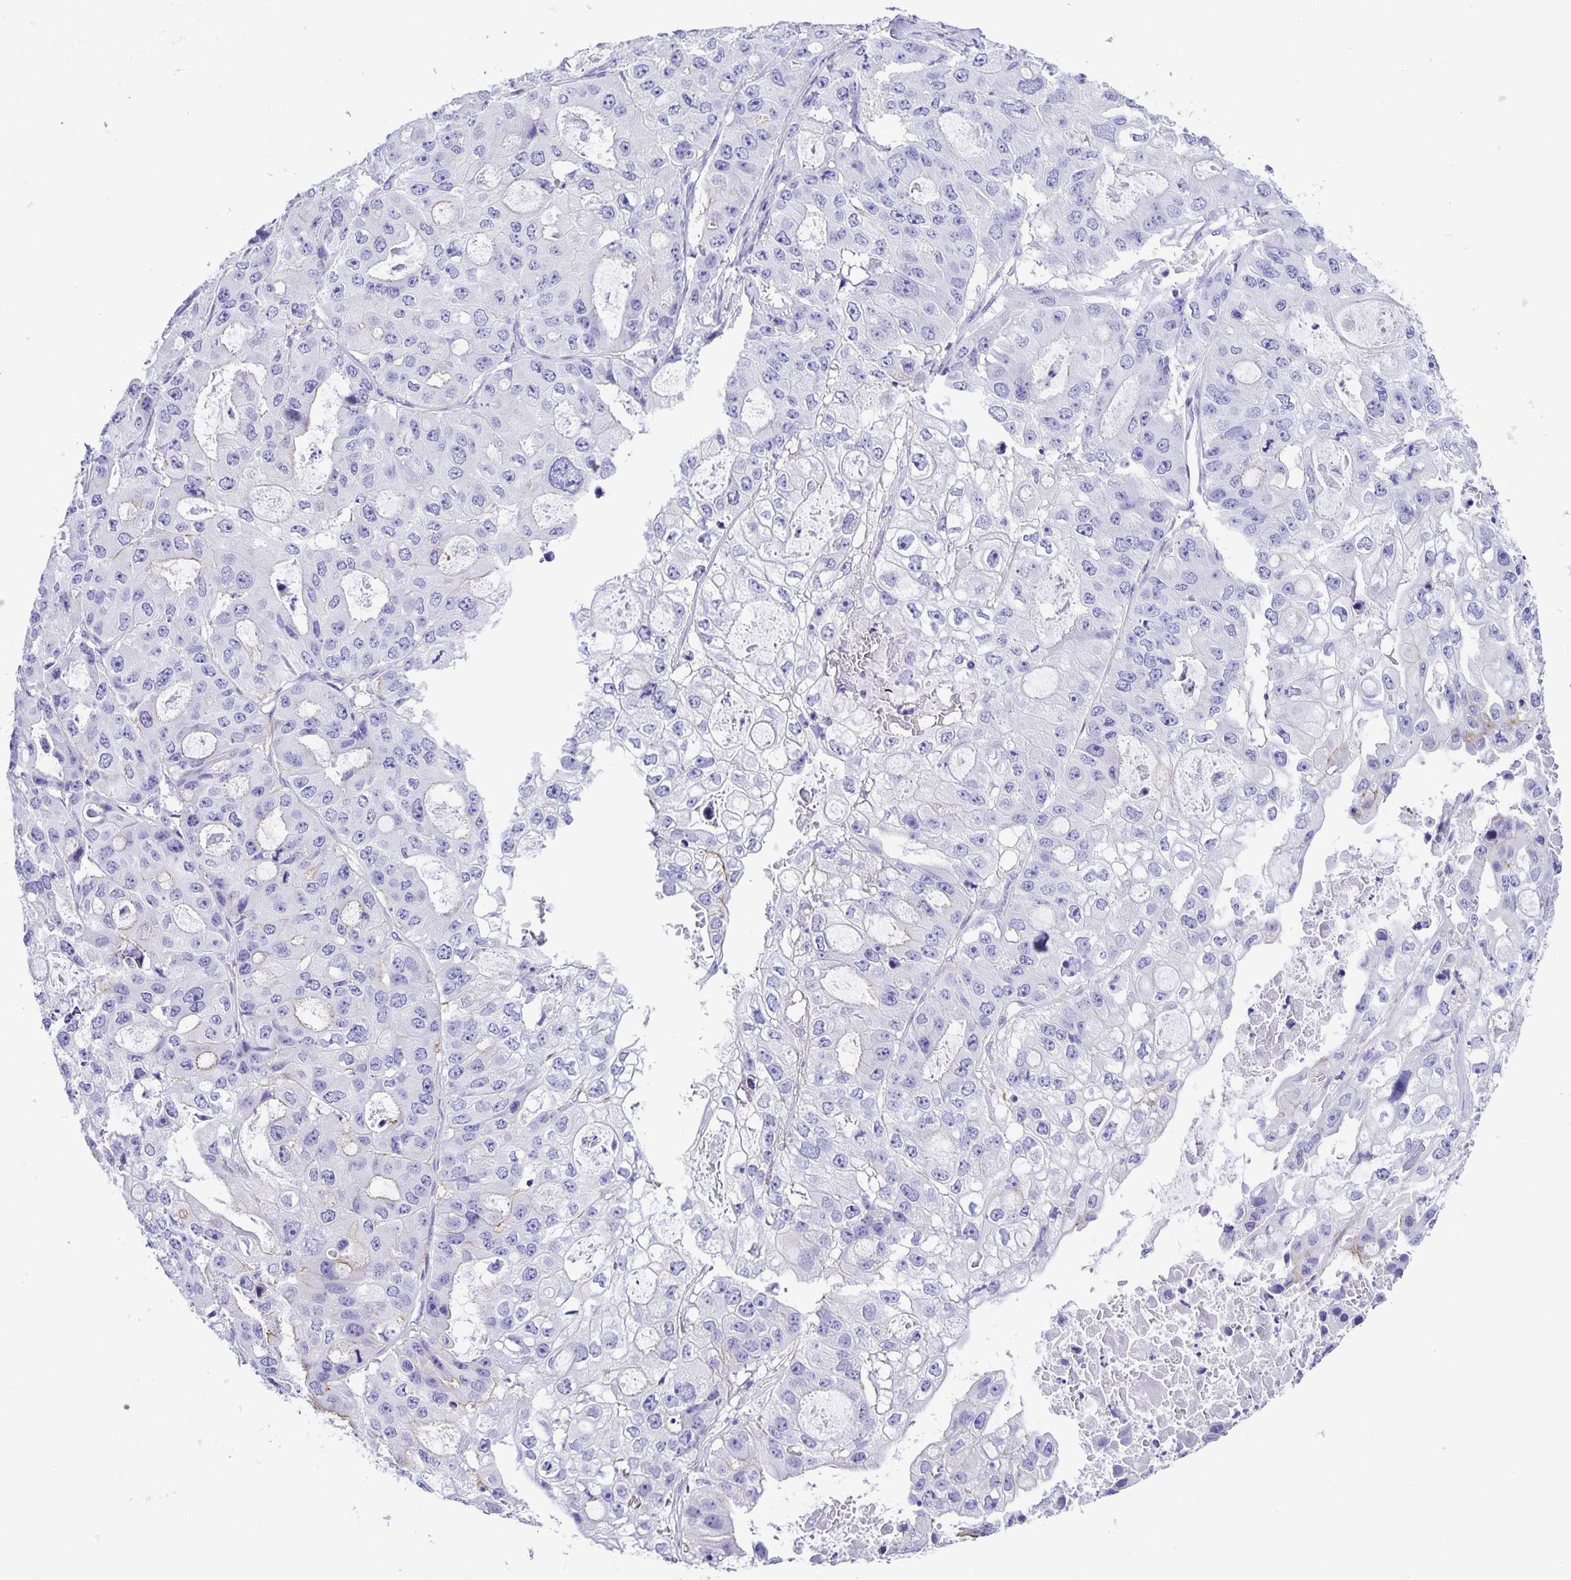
{"staining": {"intensity": "negative", "quantity": "none", "location": "none"}, "tissue": "ovarian cancer", "cell_type": "Tumor cells", "image_type": "cancer", "snomed": [{"axis": "morphology", "description": "Cystadenocarcinoma, serous, NOS"}, {"axis": "topography", "description": "Ovary"}], "caption": "The image shows no staining of tumor cells in ovarian cancer.", "gene": "UBQLN3", "patient": {"sex": "female", "age": 56}}